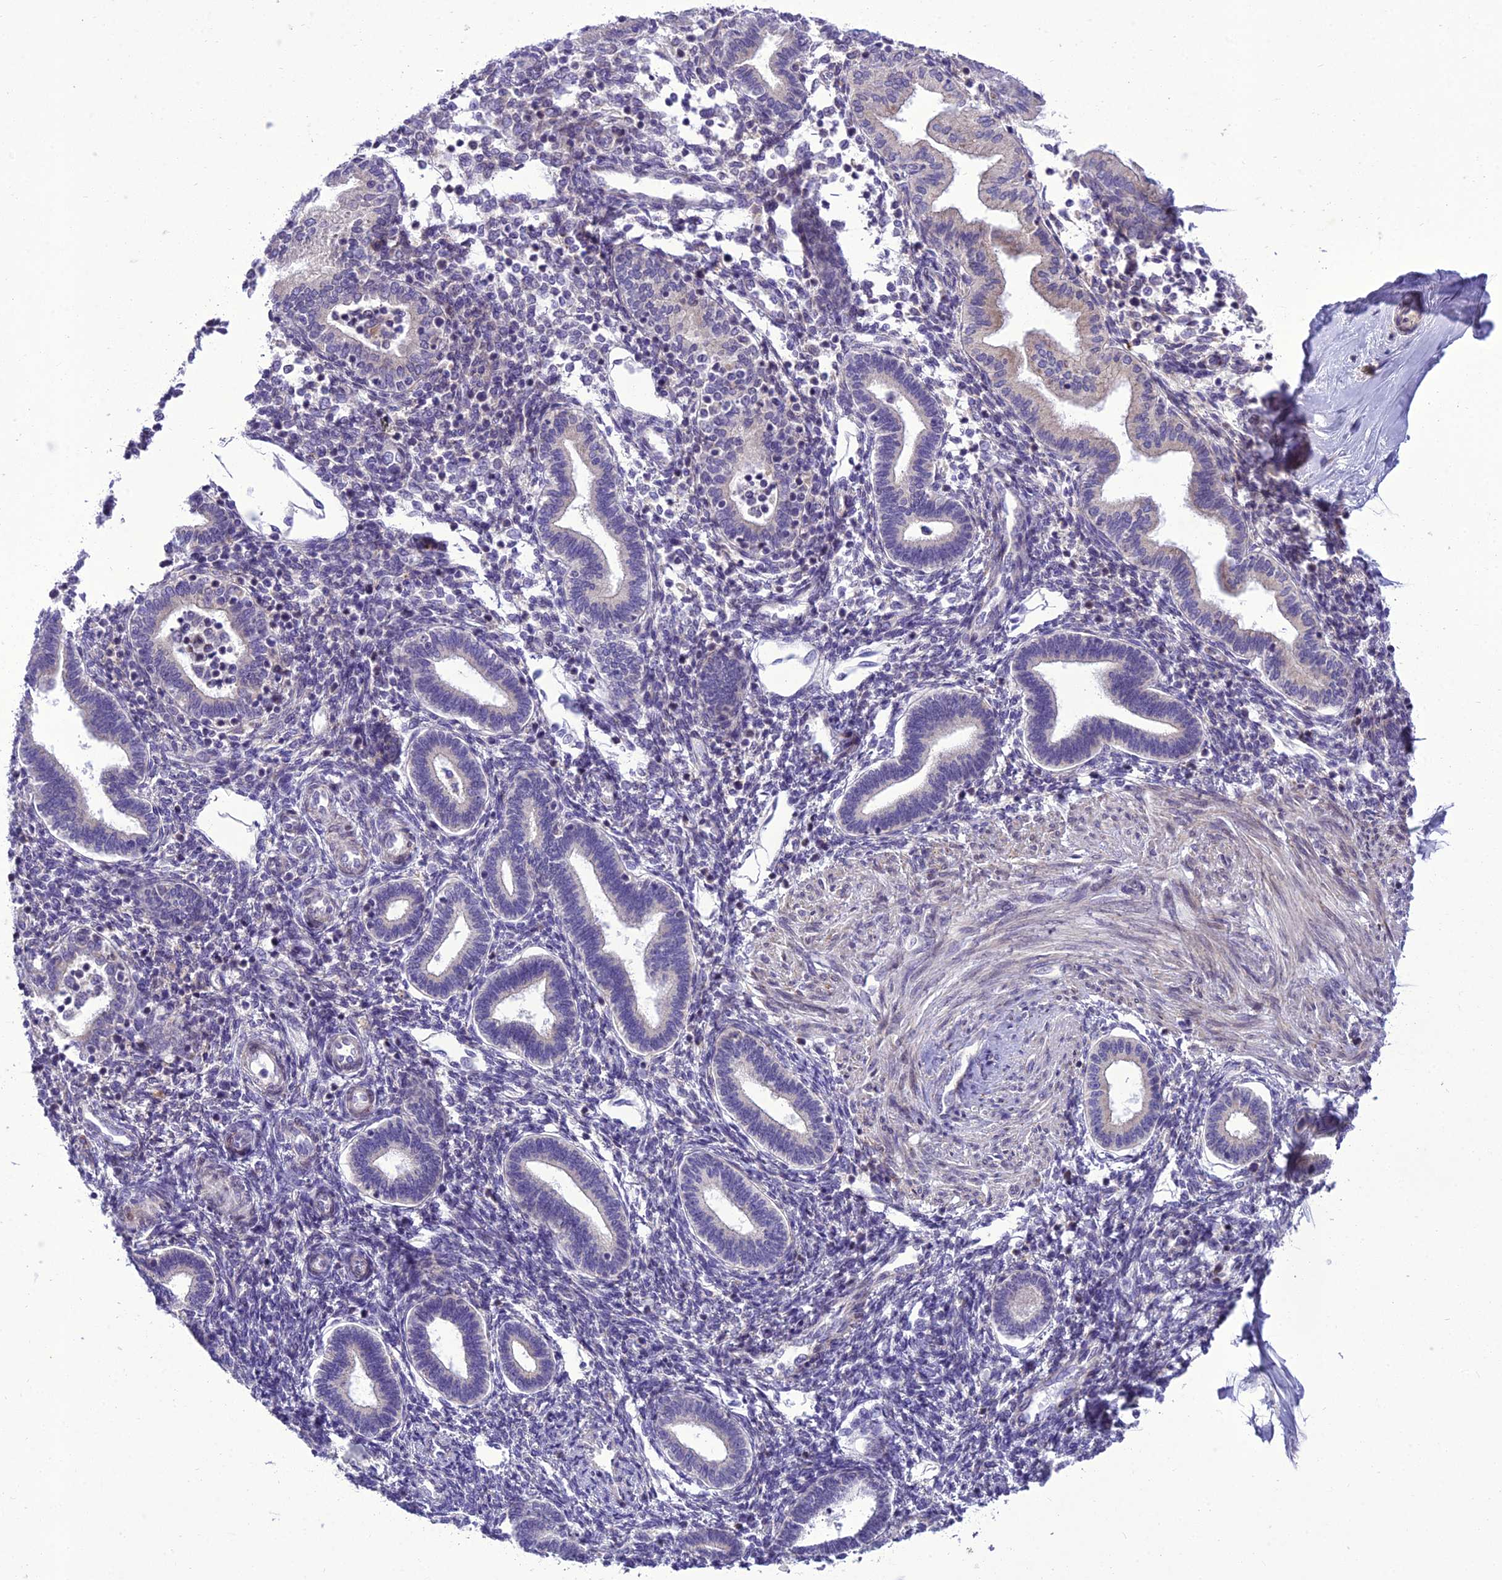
{"staining": {"intensity": "negative", "quantity": "none", "location": "none"}, "tissue": "endometrium", "cell_type": "Cells in endometrial stroma", "image_type": "normal", "snomed": [{"axis": "morphology", "description": "Normal tissue, NOS"}, {"axis": "topography", "description": "Endometrium"}], "caption": "Immunohistochemical staining of benign human endometrium demonstrates no significant staining in cells in endometrial stroma. (DAB immunohistochemistry (IHC) visualized using brightfield microscopy, high magnification).", "gene": "NEURL2", "patient": {"sex": "female", "age": 53}}